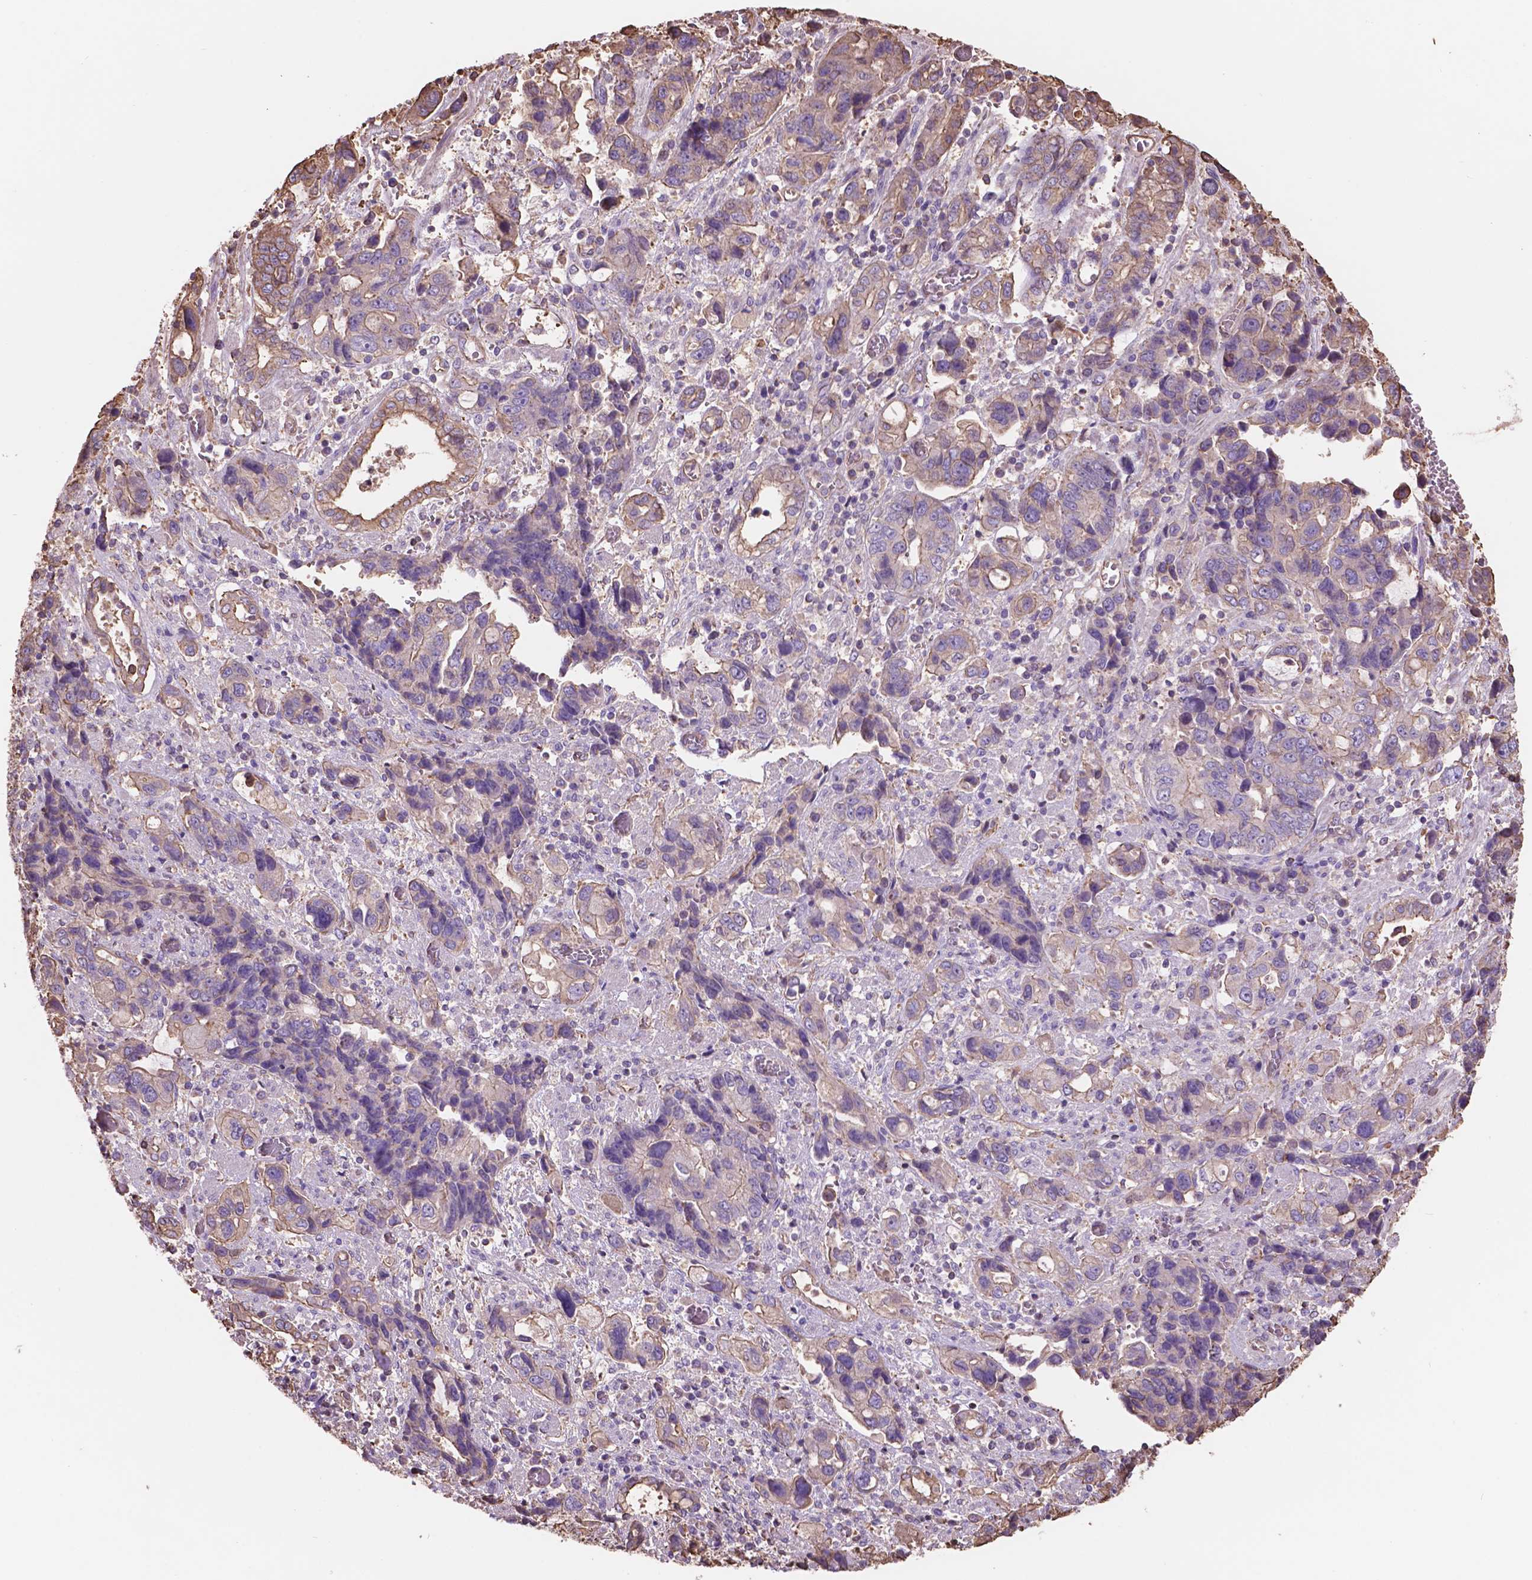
{"staining": {"intensity": "weak", "quantity": "25%-75%", "location": "cytoplasmic/membranous"}, "tissue": "stomach cancer", "cell_type": "Tumor cells", "image_type": "cancer", "snomed": [{"axis": "morphology", "description": "Adenocarcinoma, NOS"}, {"axis": "topography", "description": "Stomach, upper"}], "caption": "Immunohistochemistry (DAB (3,3'-diaminobenzidine)) staining of stomach adenocarcinoma displays weak cytoplasmic/membranous protein positivity in about 25%-75% of tumor cells. The protein of interest is shown in brown color, while the nuclei are stained blue.", "gene": "NIPA2", "patient": {"sex": "female", "age": 81}}